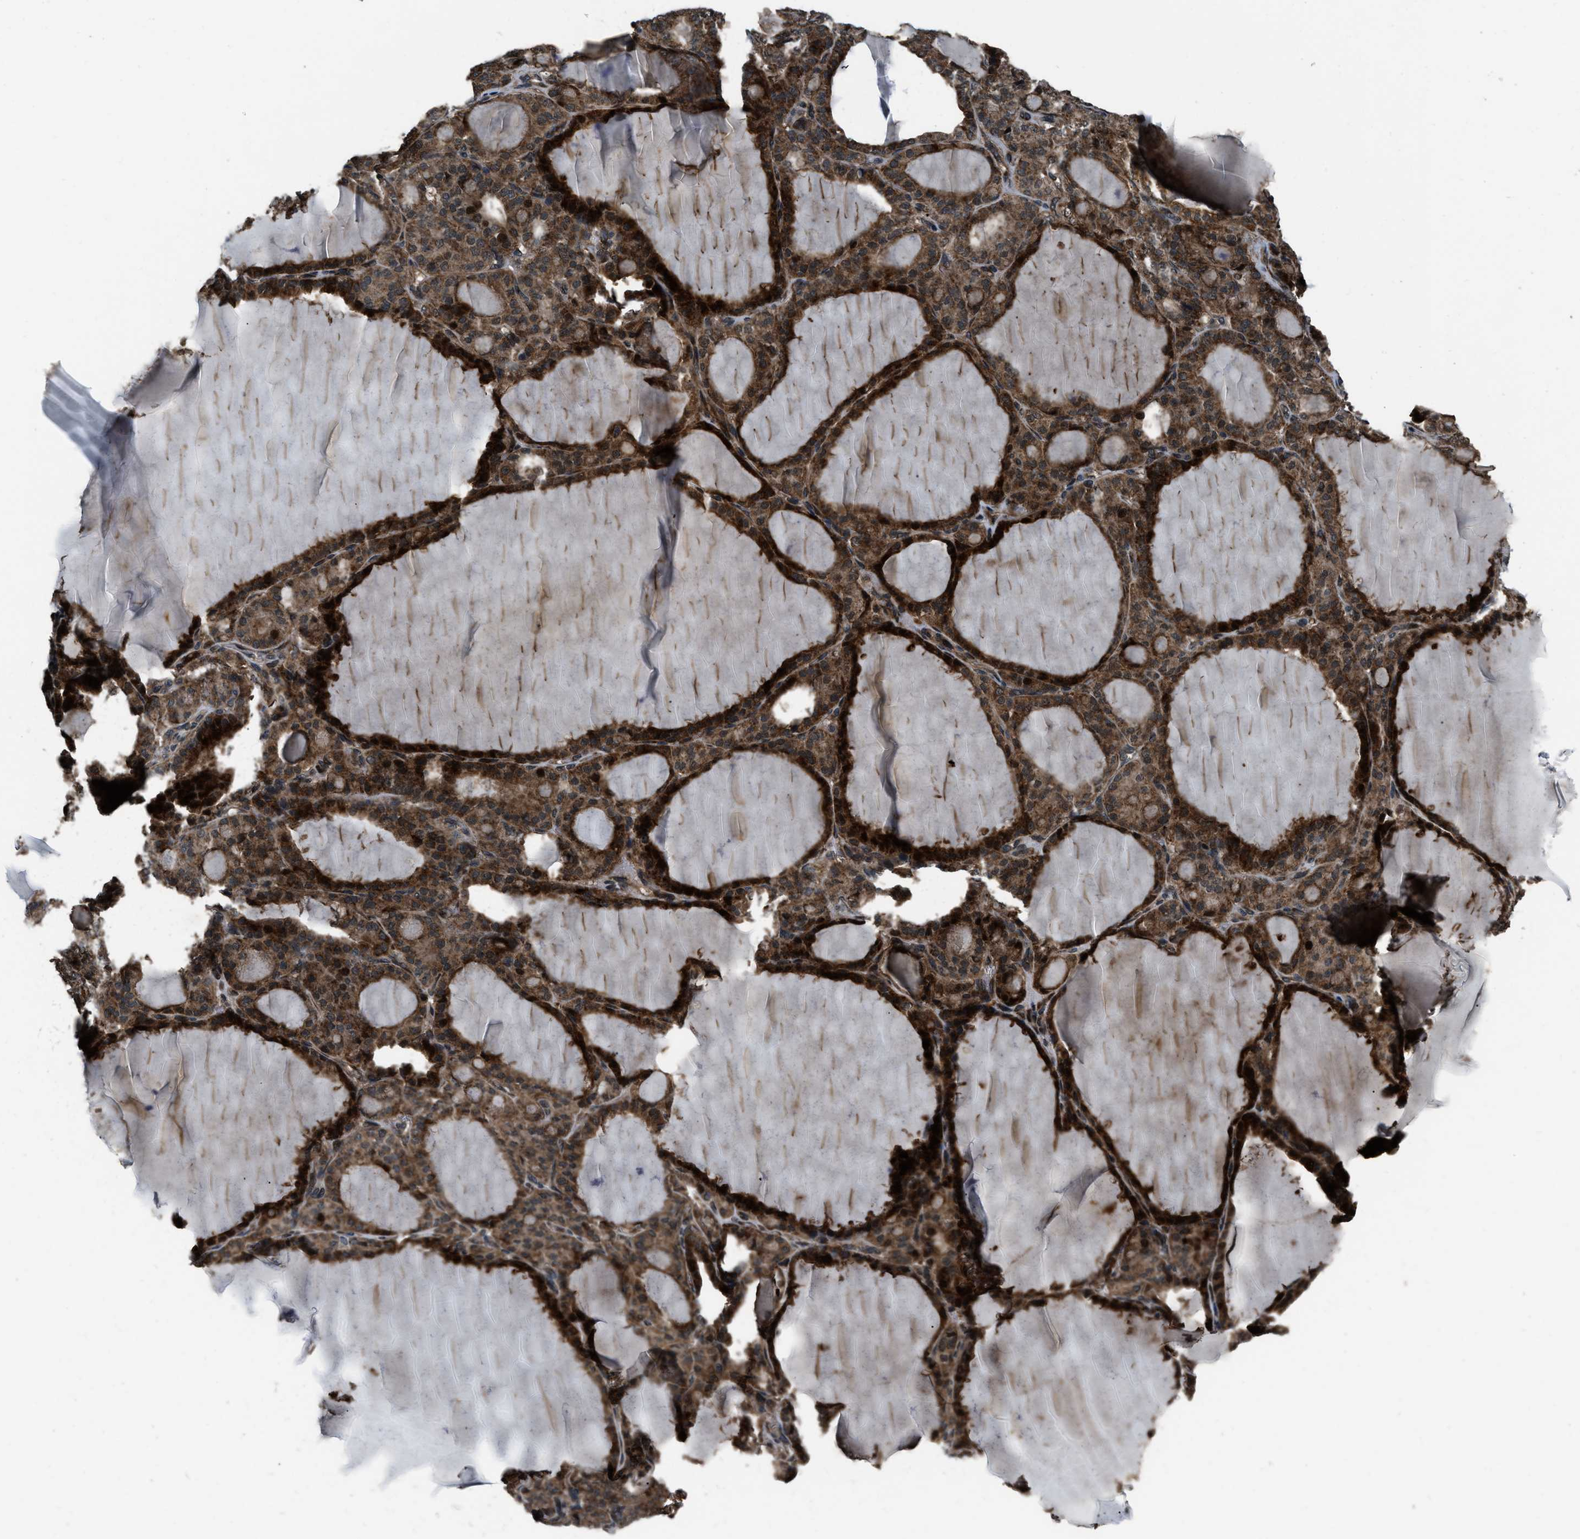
{"staining": {"intensity": "strong", "quantity": ">75%", "location": "cytoplasmic/membranous"}, "tissue": "thyroid gland", "cell_type": "Glandular cells", "image_type": "normal", "snomed": [{"axis": "morphology", "description": "Normal tissue, NOS"}, {"axis": "topography", "description": "Thyroid gland"}], "caption": "Immunohistochemical staining of benign thyroid gland displays strong cytoplasmic/membranous protein staining in approximately >75% of glandular cells.", "gene": "IRAK4", "patient": {"sex": "female", "age": 28}}